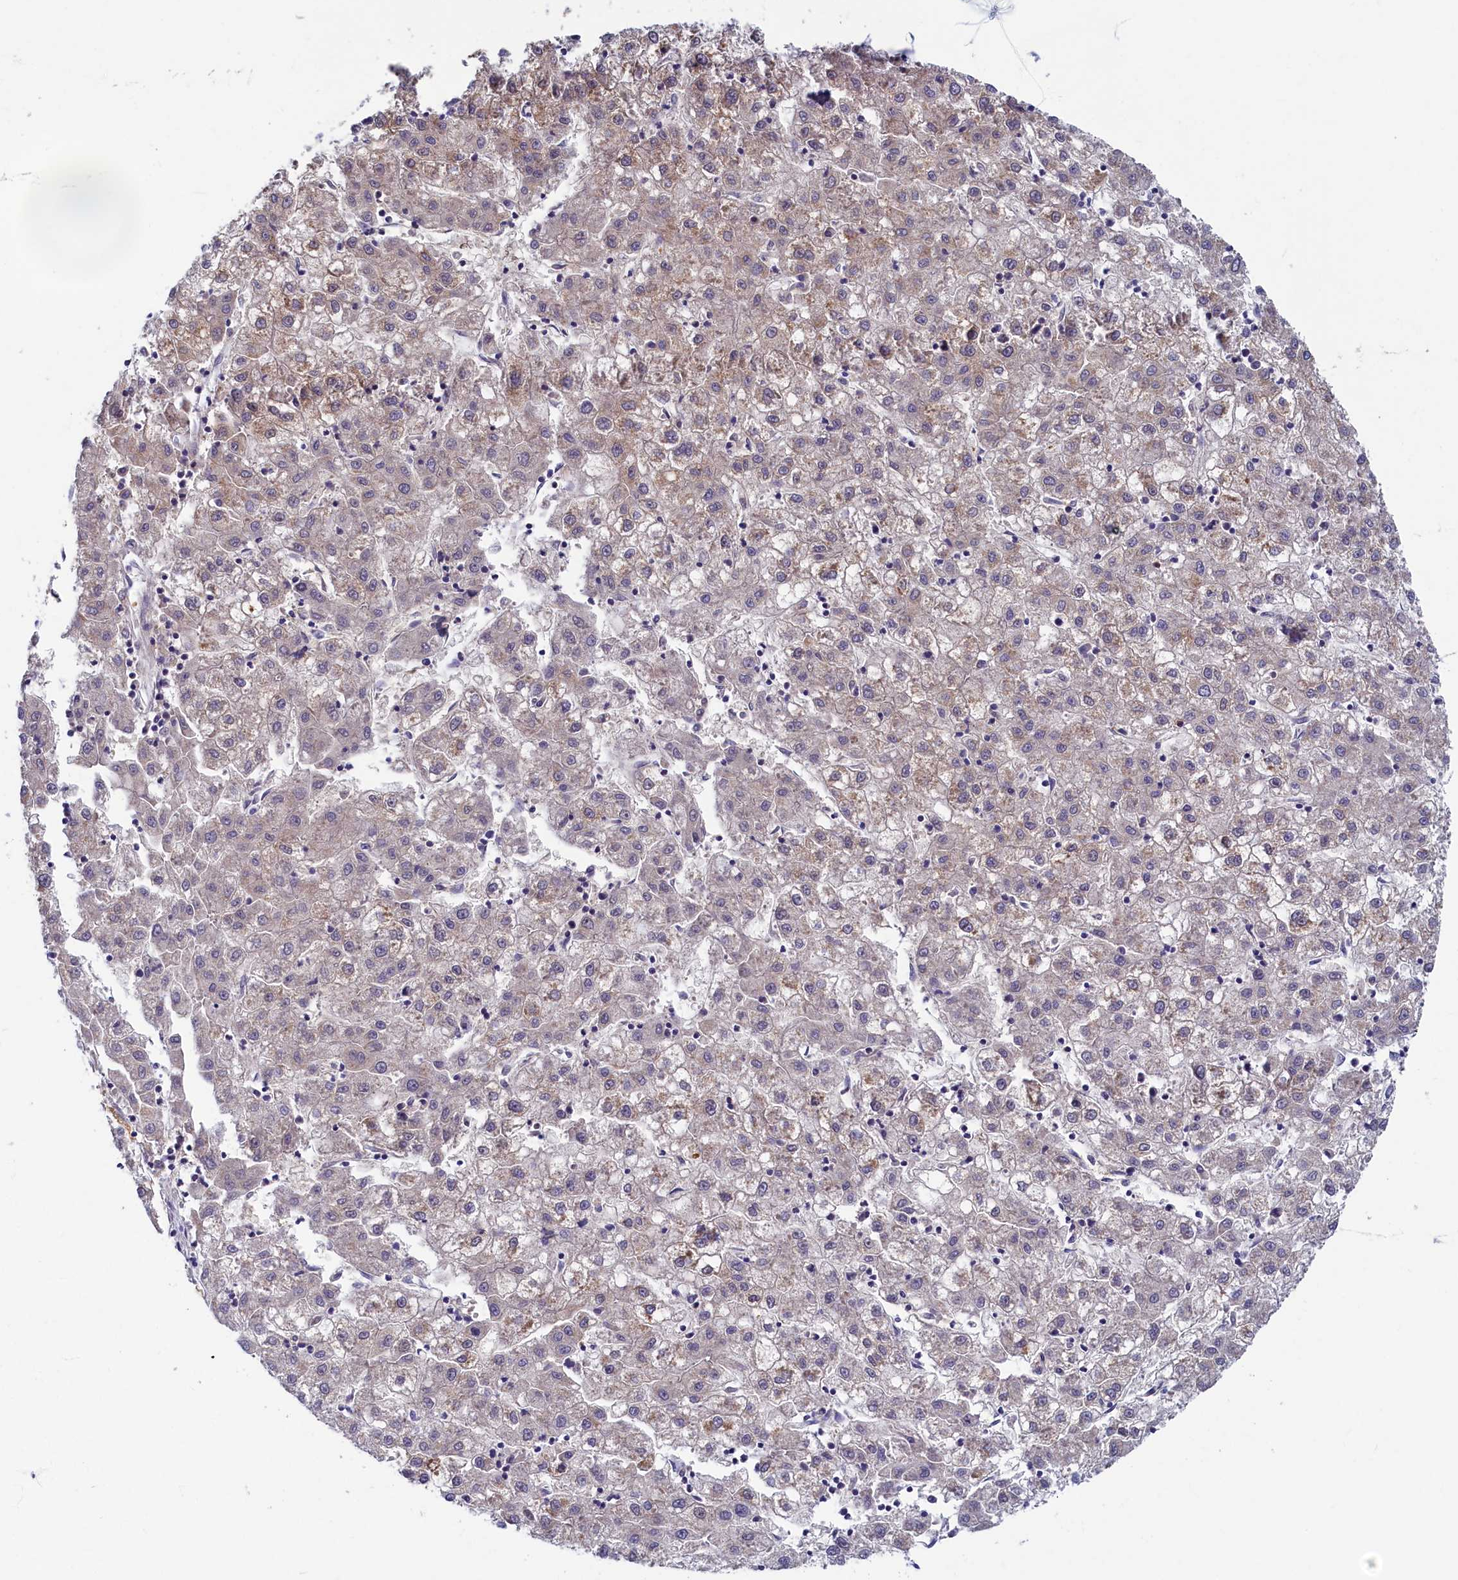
{"staining": {"intensity": "negative", "quantity": "none", "location": "none"}, "tissue": "liver cancer", "cell_type": "Tumor cells", "image_type": "cancer", "snomed": [{"axis": "morphology", "description": "Carcinoma, Hepatocellular, NOS"}, {"axis": "topography", "description": "Liver"}], "caption": "Human hepatocellular carcinoma (liver) stained for a protein using immunohistochemistry demonstrates no positivity in tumor cells.", "gene": "TIMM8B", "patient": {"sex": "male", "age": 72}}